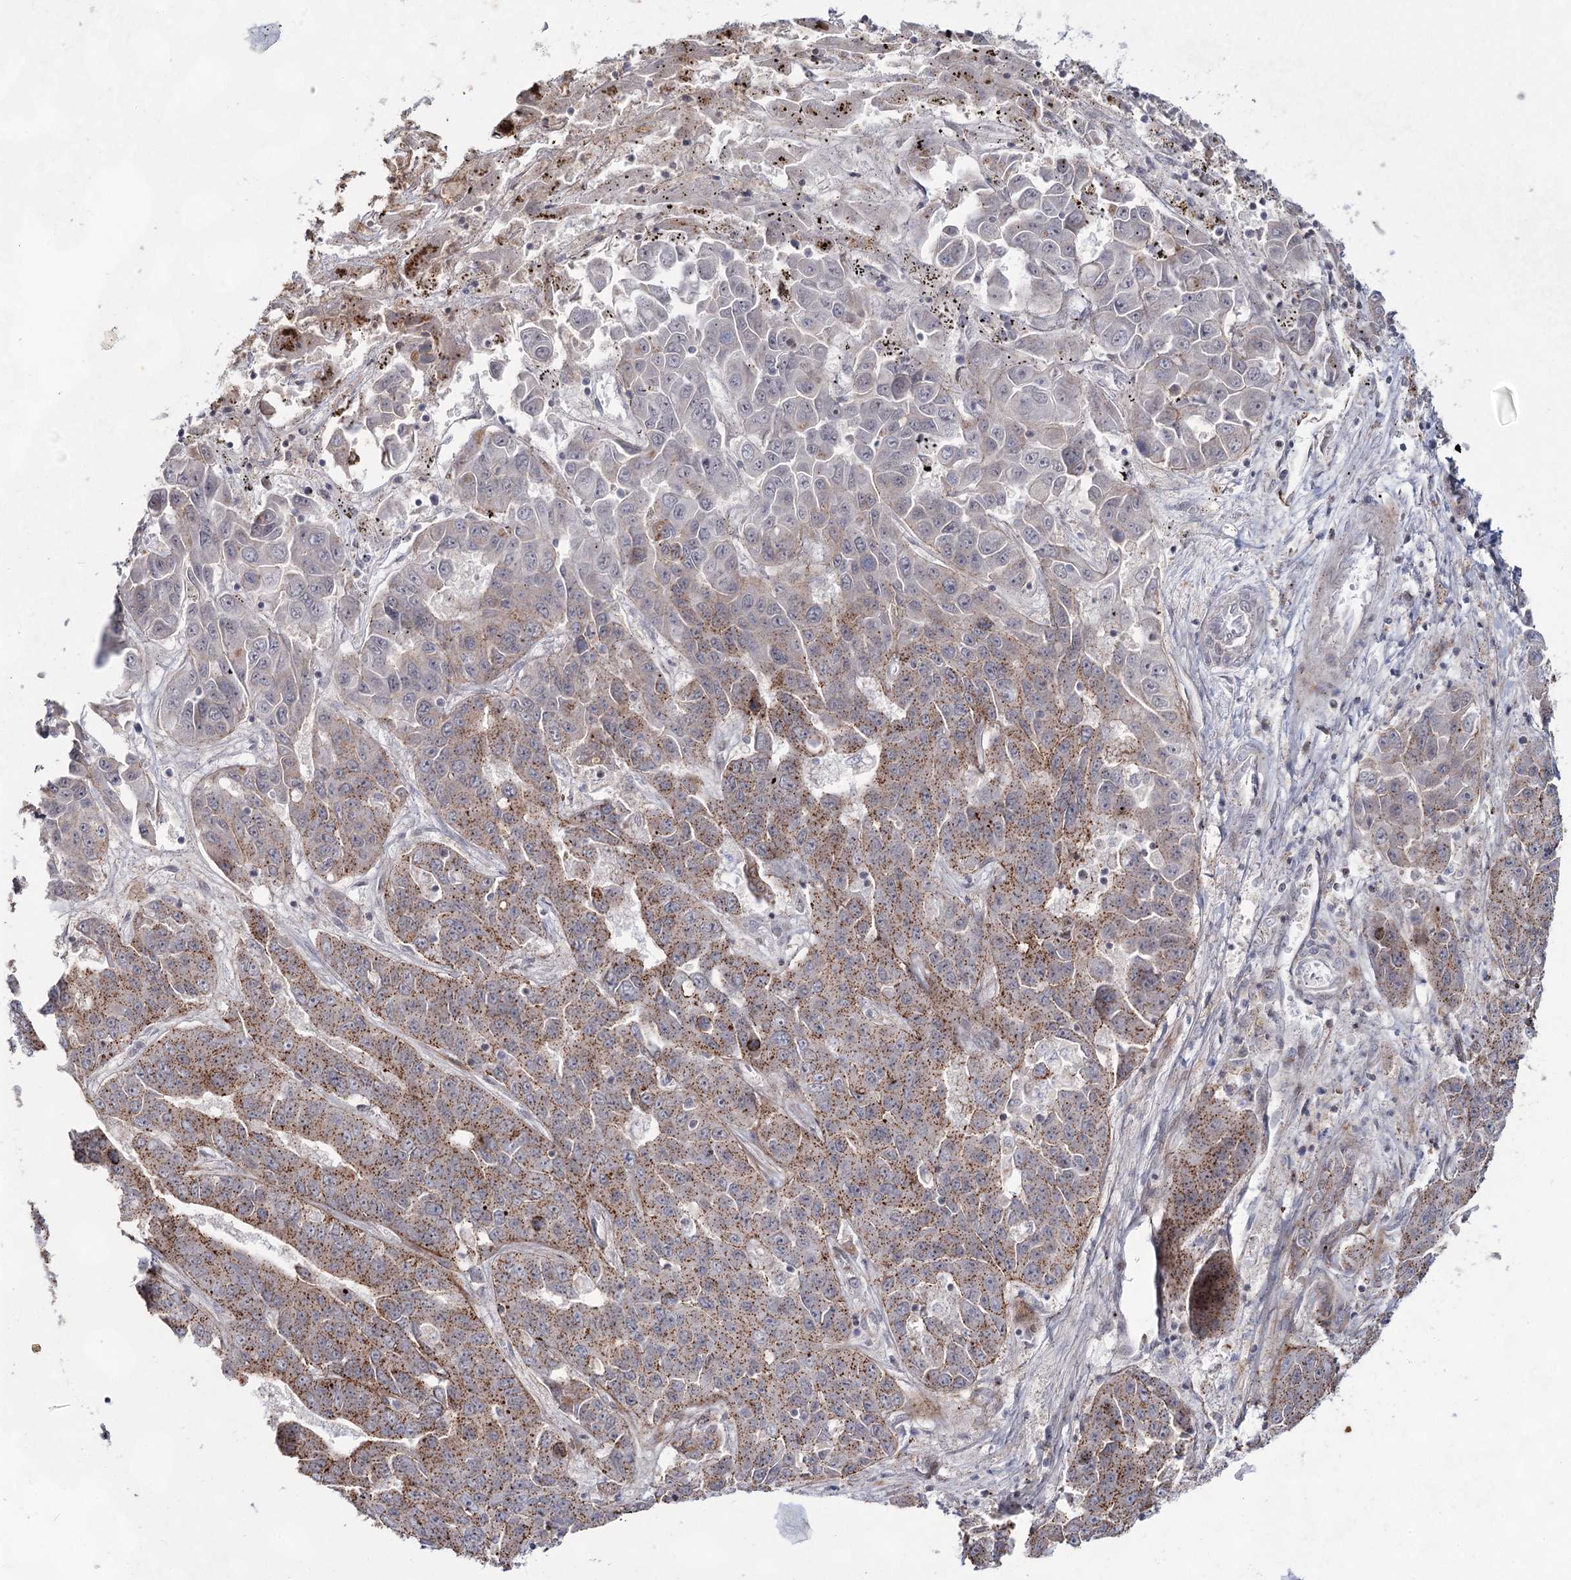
{"staining": {"intensity": "moderate", "quantity": ">75%", "location": "cytoplasmic/membranous"}, "tissue": "liver cancer", "cell_type": "Tumor cells", "image_type": "cancer", "snomed": [{"axis": "morphology", "description": "Cholangiocarcinoma"}, {"axis": "topography", "description": "Liver"}], "caption": "Moderate cytoplasmic/membranous protein positivity is appreciated in about >75% of tumor cells in liver cancer. (DAB (3,3'-diaminobenzidine) IHC, brown staining for protein, blue staining for nuclei).", "gene": "ATL2", "patient": {"sex": "female", "age": 52}}